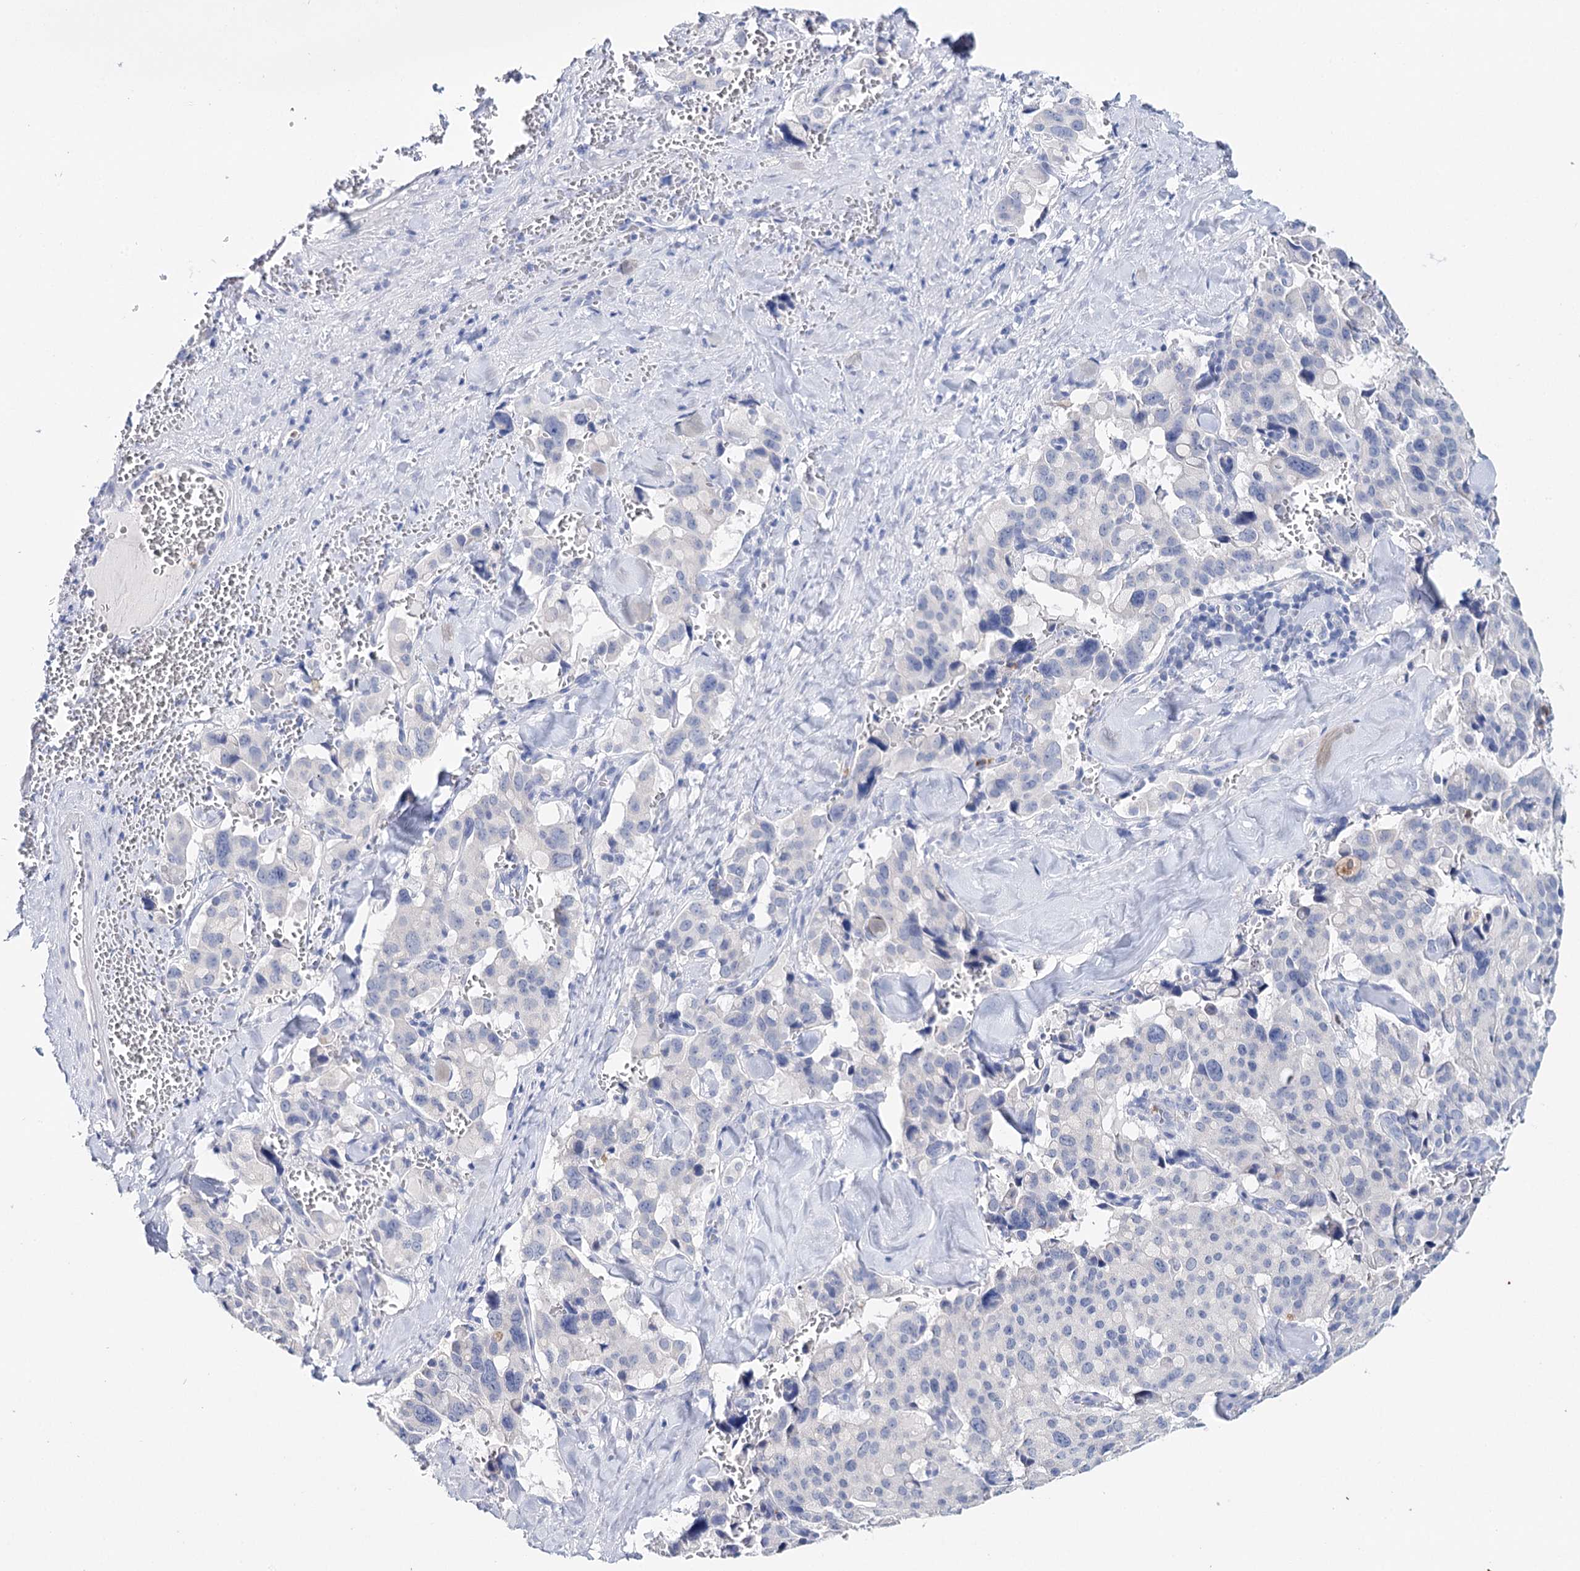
{"staining": {"intensity": "negative", "quantity": "none", "location": "none"}, "tissue": "pancreatic cancer", "cell_type": "Tumor cells", "image_type": "cancer", "snomed": [{"axis": "morphology", "description": "Adenocarcinoma, NOS"}, {"axis": "topography", "description": "Pancreas"}], "caption": "Immunohistochemistry photomicrograph of neoplastic tissue: human pancreatic cancer stained with DAB (3,3'-diaminobenzidine) shows no significant protein staining in tumor cells.", "gene": "CEACAM8", "patient": {"sex": "male", "age": 65}}